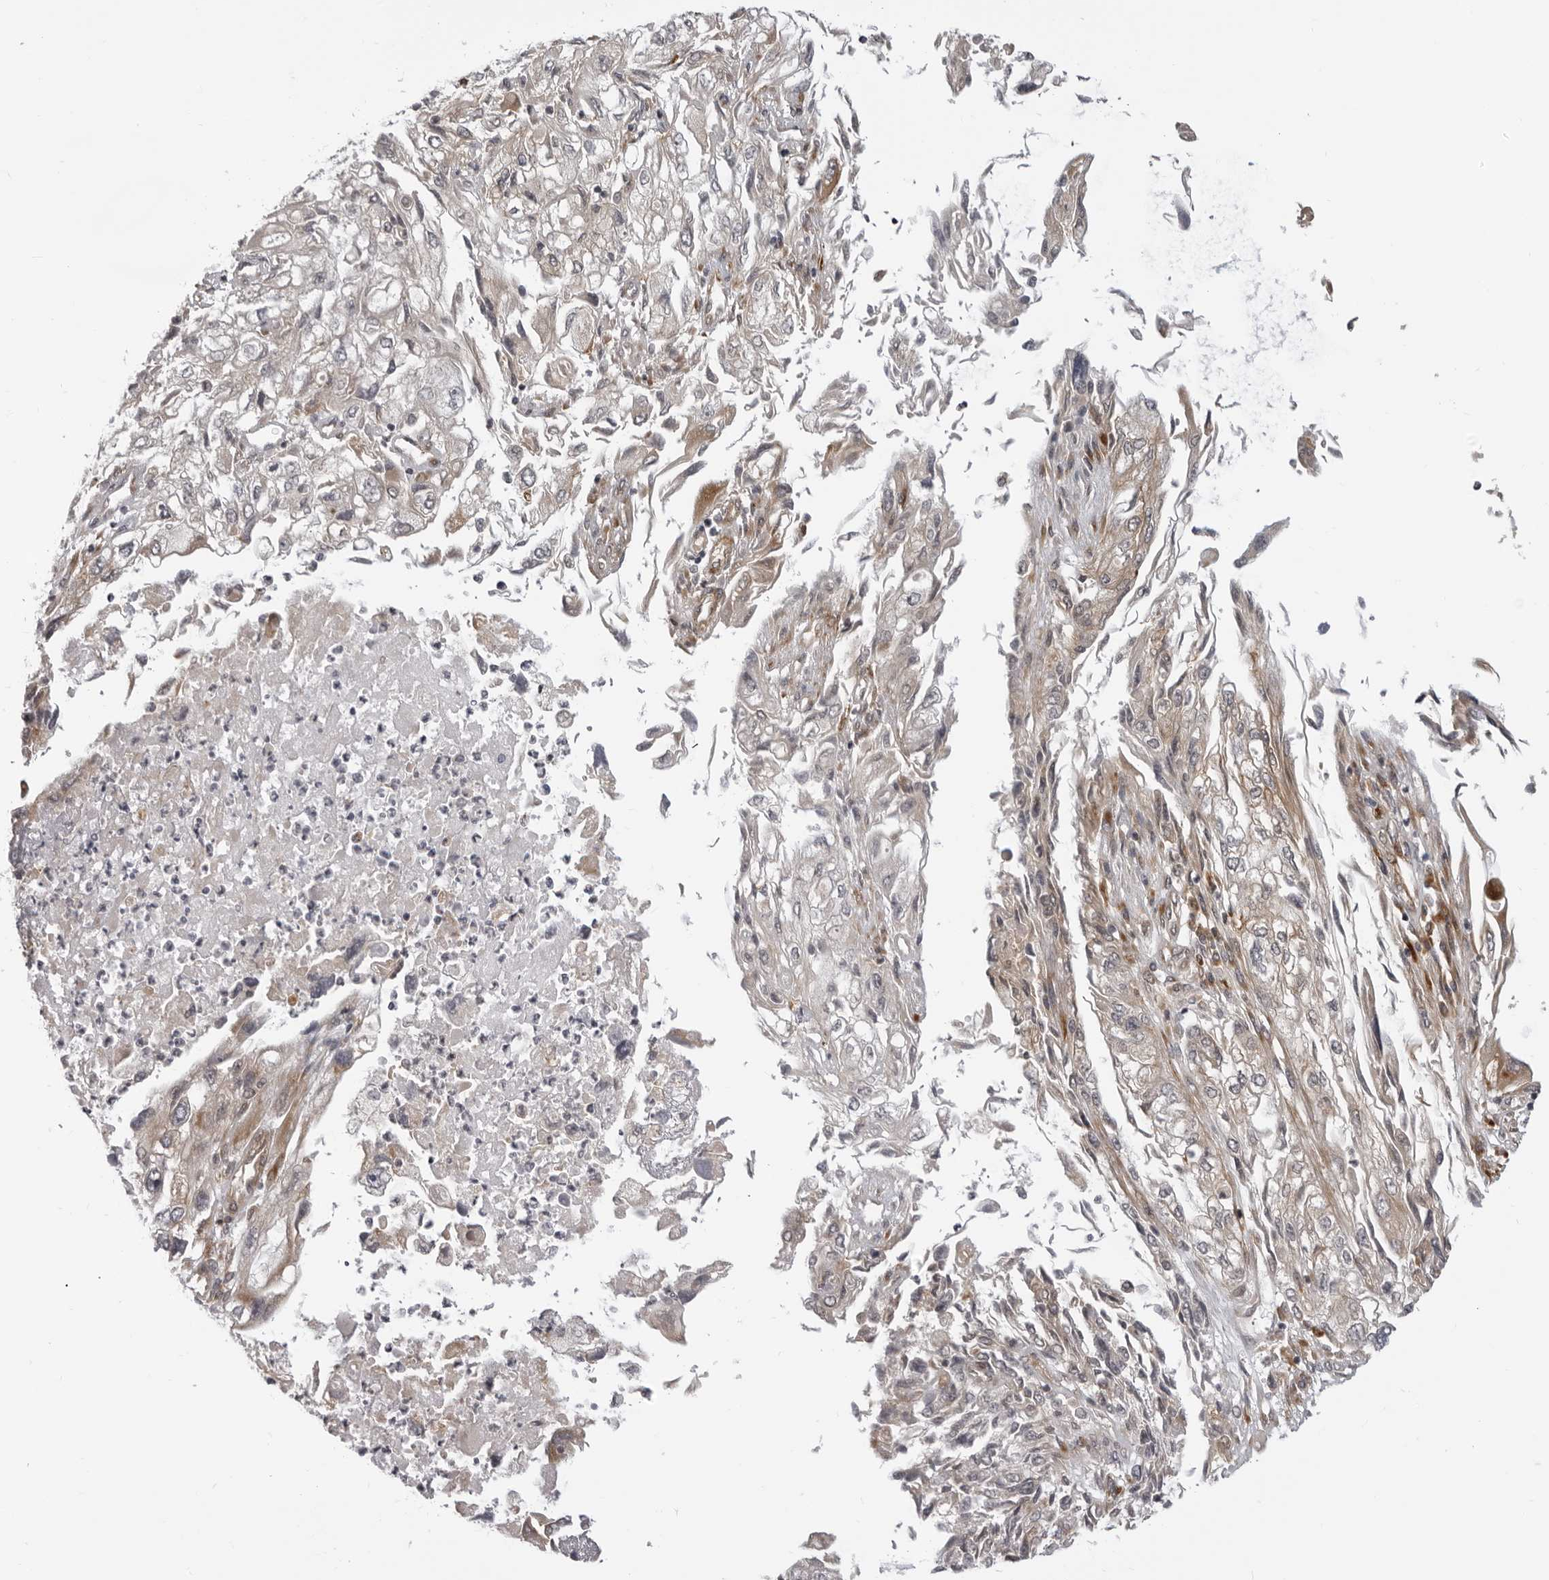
{"staining": {"intensity": "weak", "quantity": "25%-75%", "location": "cytoplasmic/membranous"}, "tissue": "endometrial cancer", "cell_type": "Tumor cells", "image_type": "cancer", "snomed": [{"axis": "morphology", "description": "Adenocarcinoma, NOS"}, {"axis": "topography", "description": "Endometrium"}], "caption": "DAB (3,3'-diaminobenzidine) immunohistochemical staining of human endometrial cancer (adenocarcinoma) displays weak cytoplasmic/membranous protein positivity in approximately 25%-75% of tumor cells.", "gene": "SRGAP2", "patient": {"sex": "female", "age": 49}}